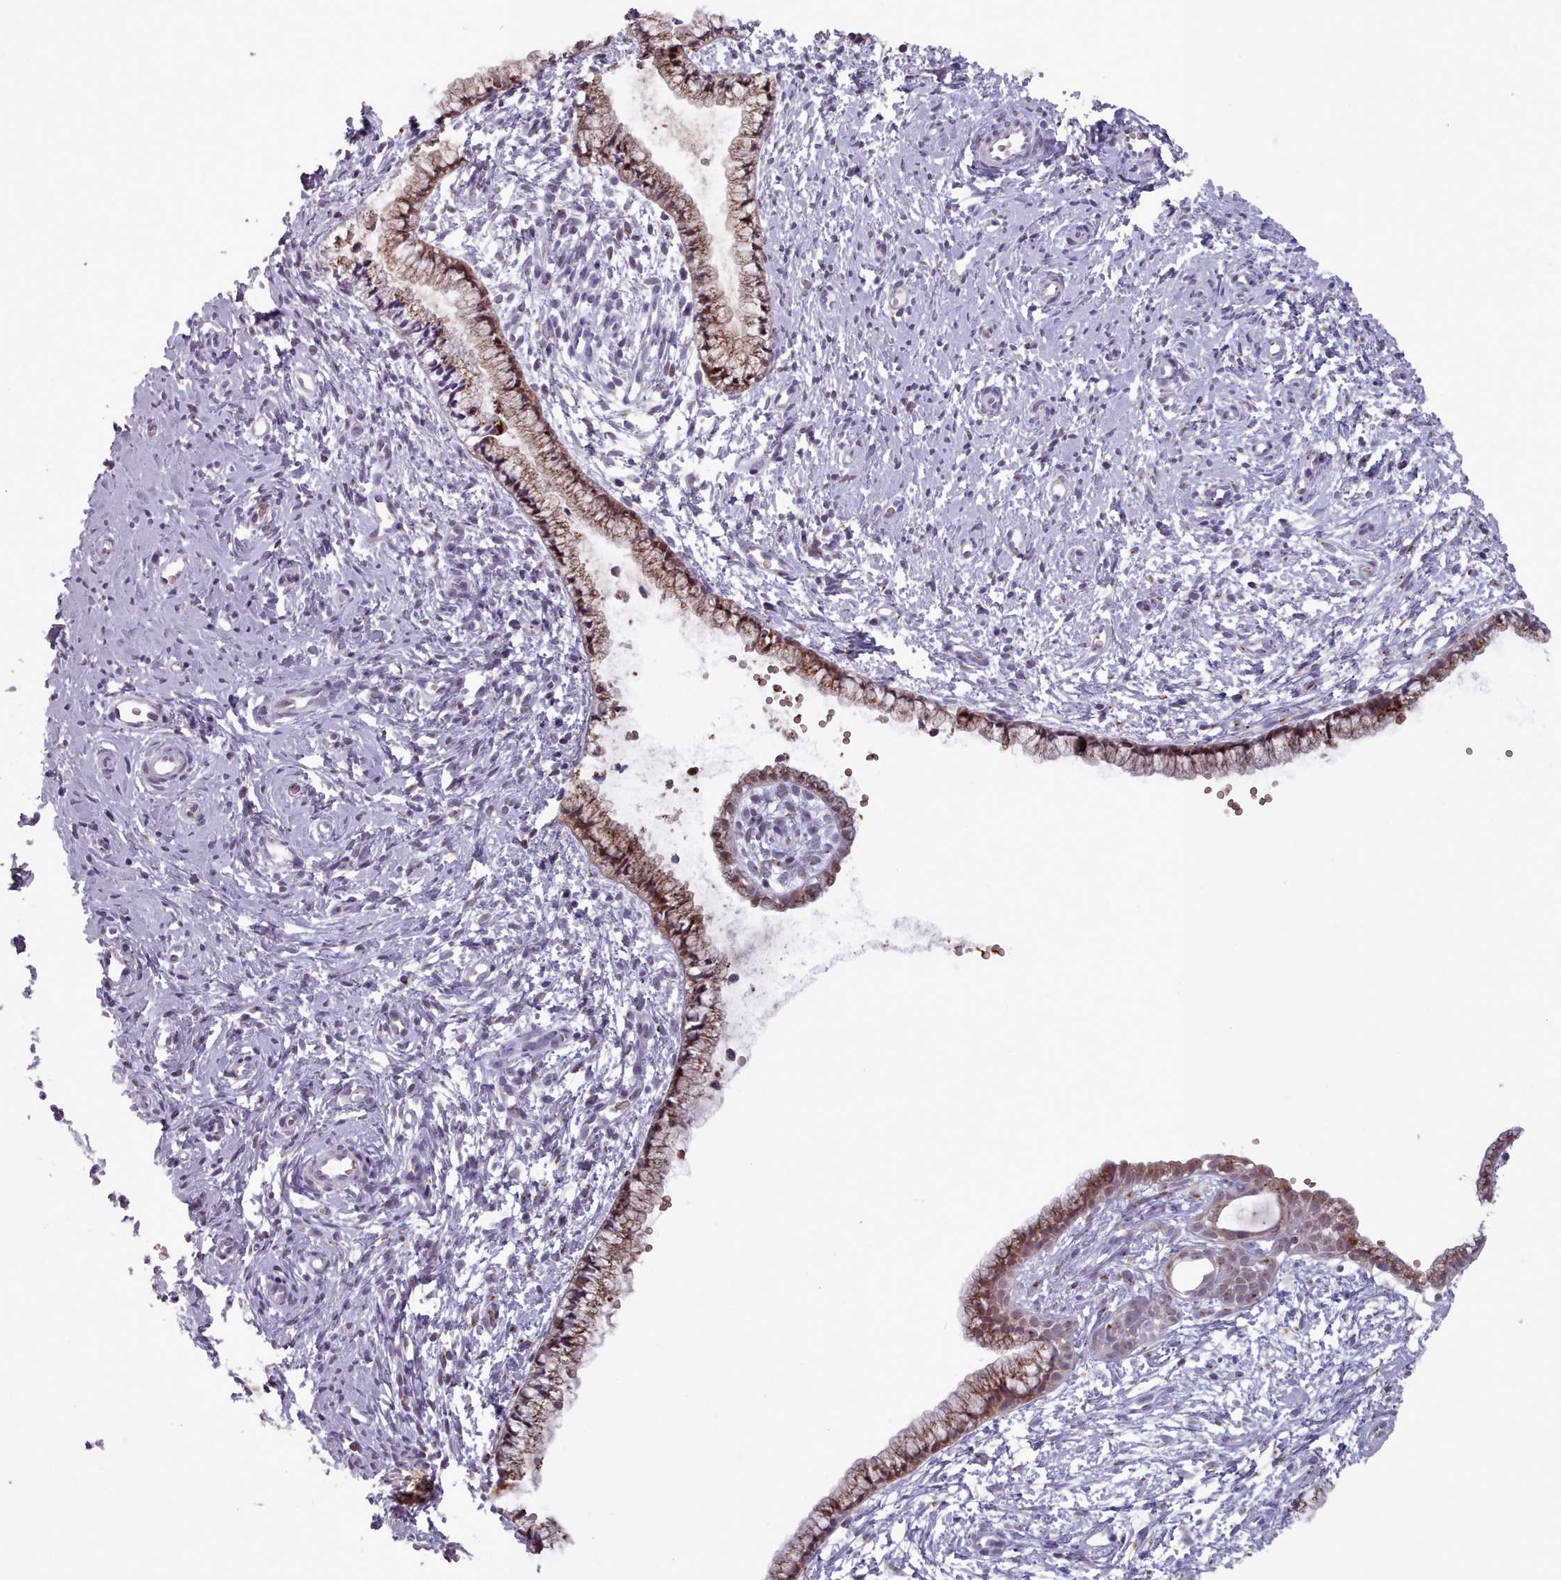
{"staining": {"intensity": "strong", "quantity": ">75%", "location": "cytoplasmic/membranous"}, "tissue": "cervix", "cell_type": "Glandular cells", "image_type": "normal", "snomed": [{"axis": "morphology", "description": "Normal tissue, NOS"}, {"axis": "topography", "description": "Cervix"}], "caption": "About >75% of glandular cells in normal cervix reveal strong cytoplasmic/membranous protein positivity as visualized by brown immunohistochemical staining.", "gene": "MAN1B1", "patient": {"sex": "female", "age": 57}}